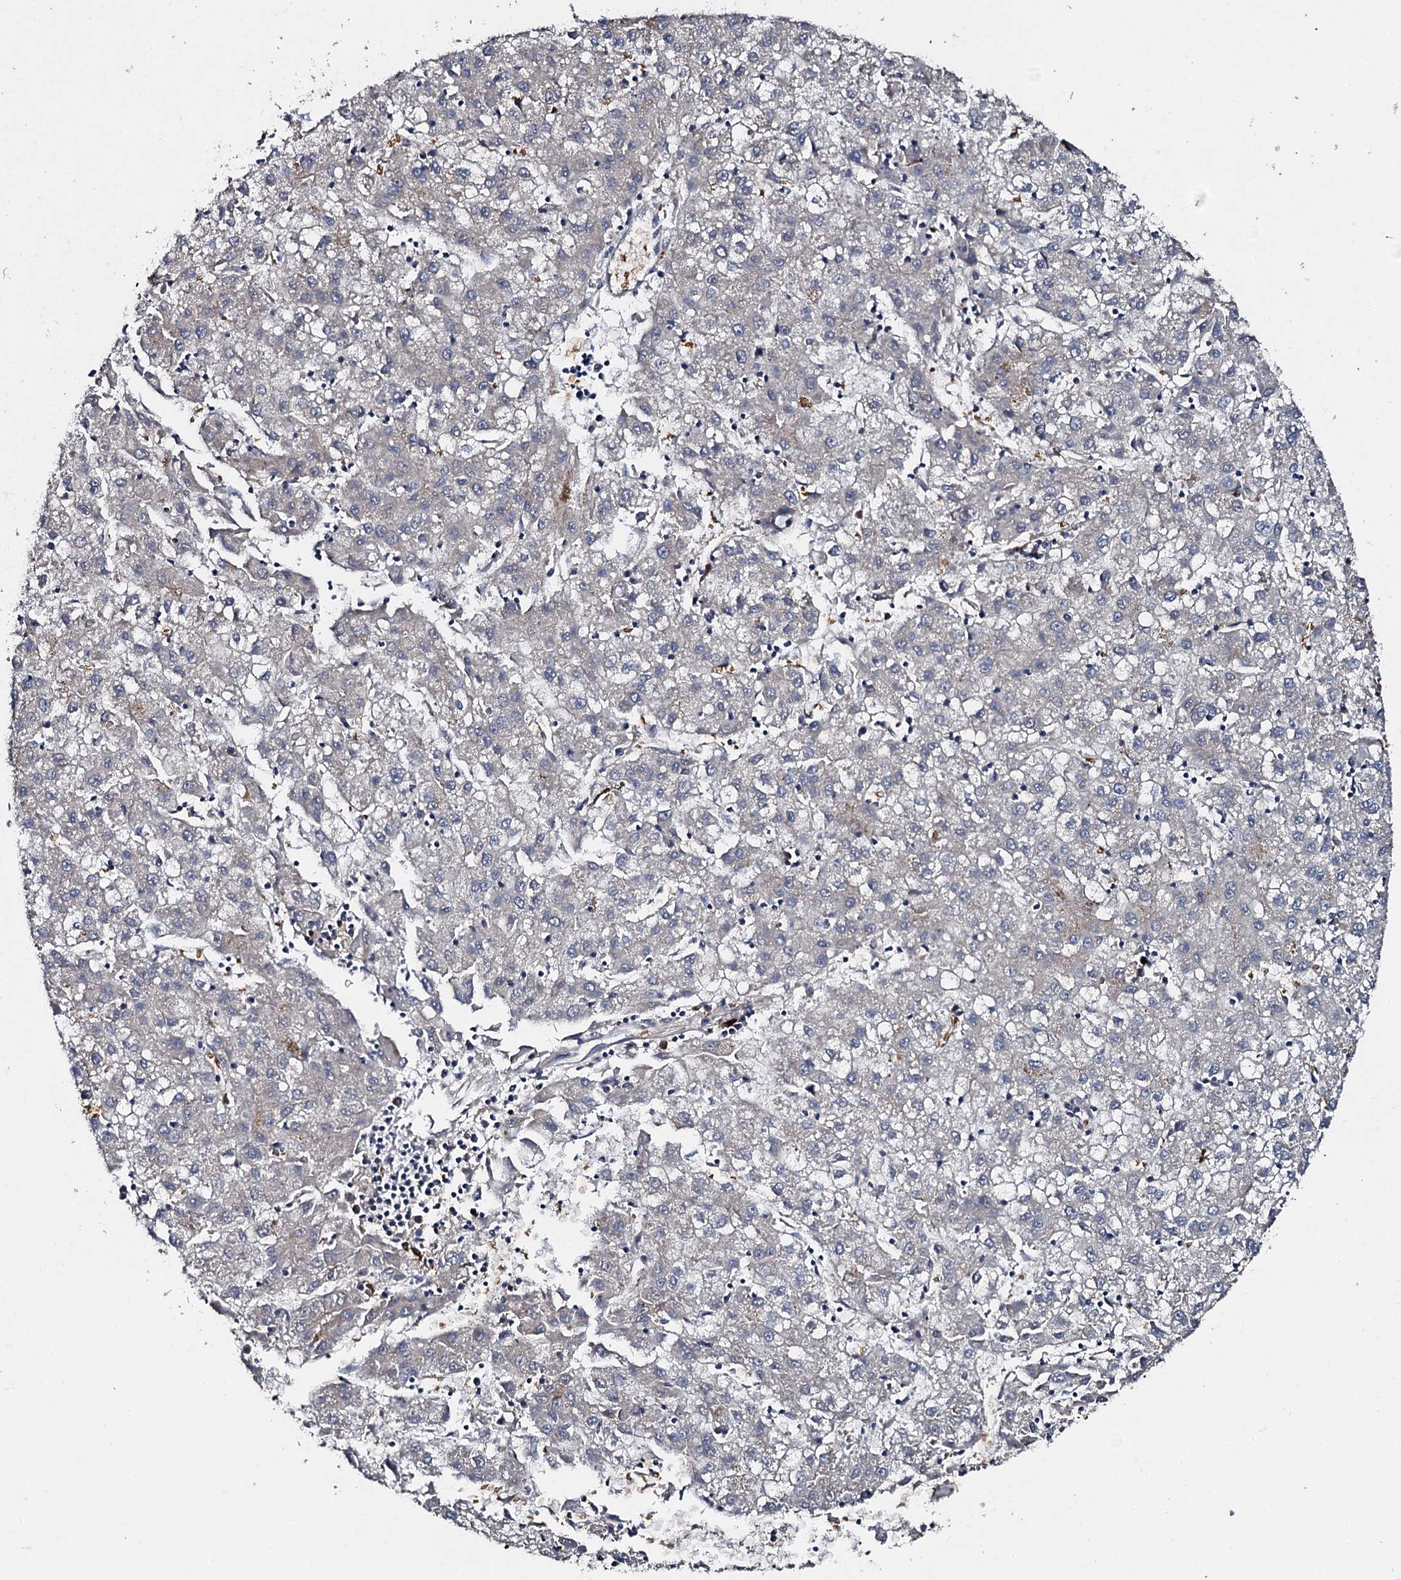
{"staining": {"intensity": "negative", "quantity": "none", "location": "none"}, "tissue": "liver cancer", "cell_type": "Tumor cells", "image_type": "cancer", "snomed": [{"axis": "morphology", "description": "Carcinoma, Hepatocellular, NOS"}, {"axis": "topography", "description": "Liver"}], "caption": "Hepatocellular carcinoma (liver) was stained to show a protein in brown. There is no significant expression in tumor cells. Nuclei are stained in blue.", "gene": "LRRC28", "patient": {"sex": "male", "age": 72}}